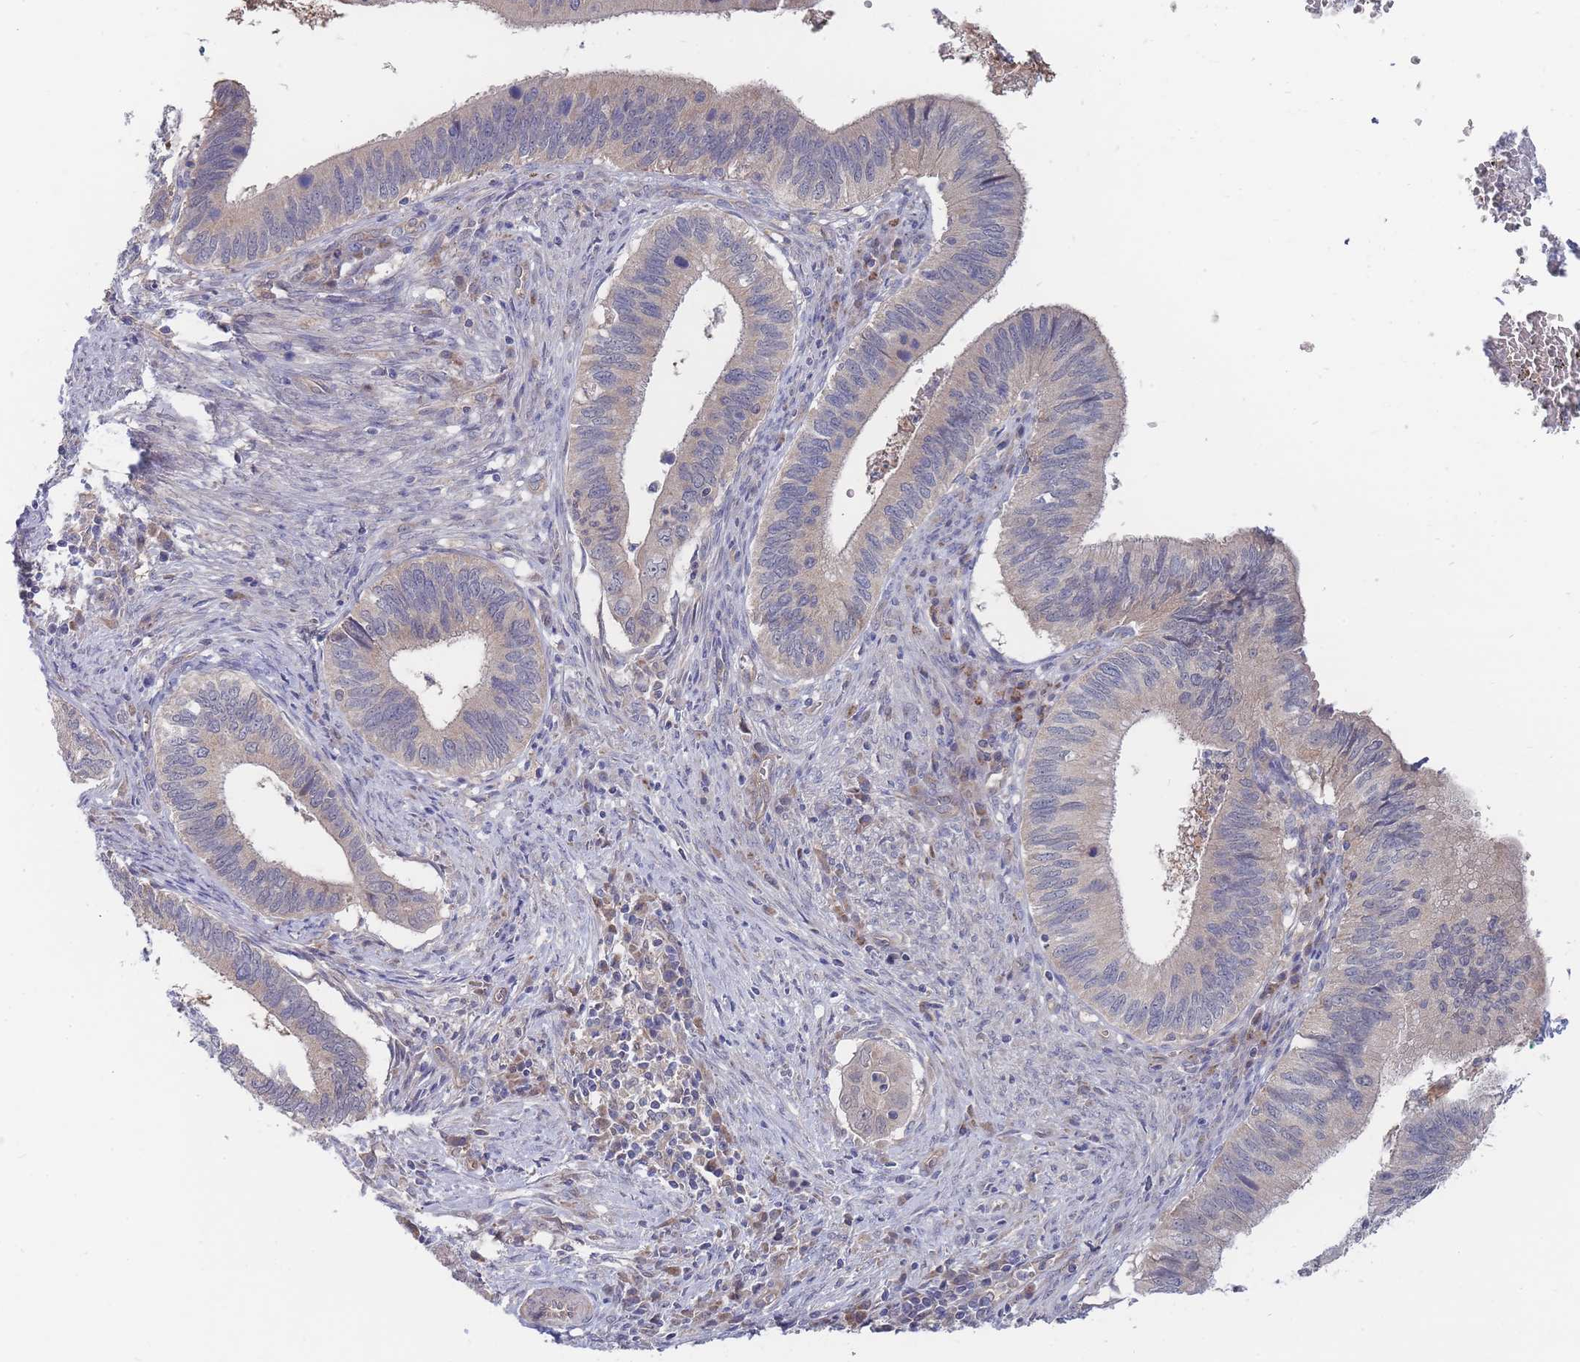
{"staining": {"intensity": "weak", "quantity": "<25%", "location": "cytoplasmic/membranous"}, "tissue": "cervical cancer", "cell_type": "Tumor cells", "image_type": "cancer", "snomed": [{"axis": "morphology", "description": "Adenocarcinoma, NOS"}, {"axis": "topography", "description": "Cervix"}], "caption": "This is an IHC micrograph of human cervical cancer (adenocarcinoma). There is no expression in tumor cells.", "gene": "NUB1", "patient": {"sex": "female", "age": 42}}